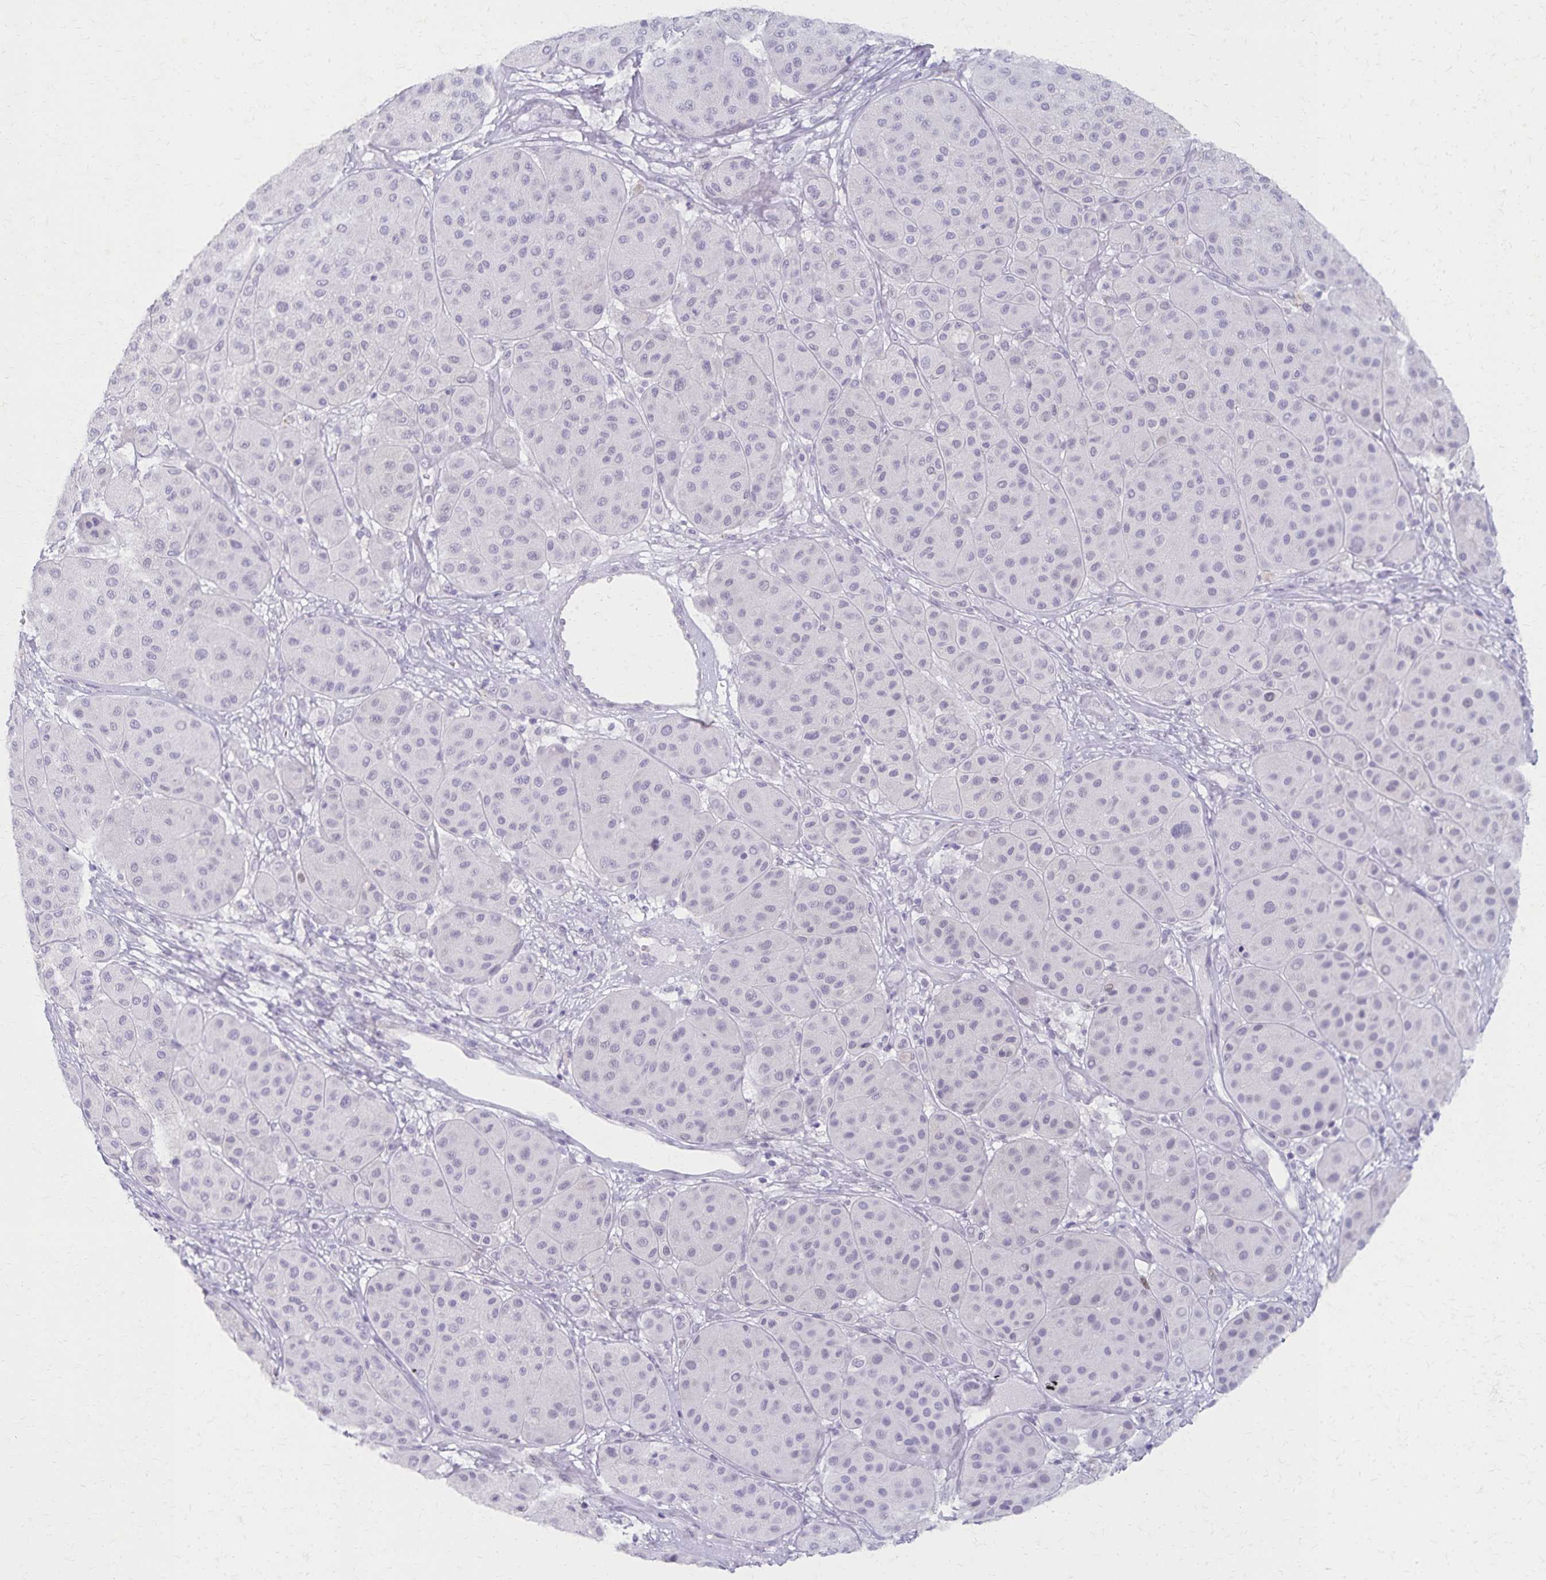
{"staining": {"intensity": "negative", "quantity": "none", "location": "none"}, "tissue": "melanoma", "cell_type": "Tumor cells", "image_type": "cancer", "snomed": [{"axis": "morphology", "description": "Malignant melanoma, Metastatic site"}, {"axis": "topography", "description": "Smooth muscle"}], "caption": "Malignant melanoma (metastatic site) stained for a protein using immunohistochemistry displays no staining tumor cells.", "gene": "MORC4", "patient": {"sex": "male", "age": 41}}